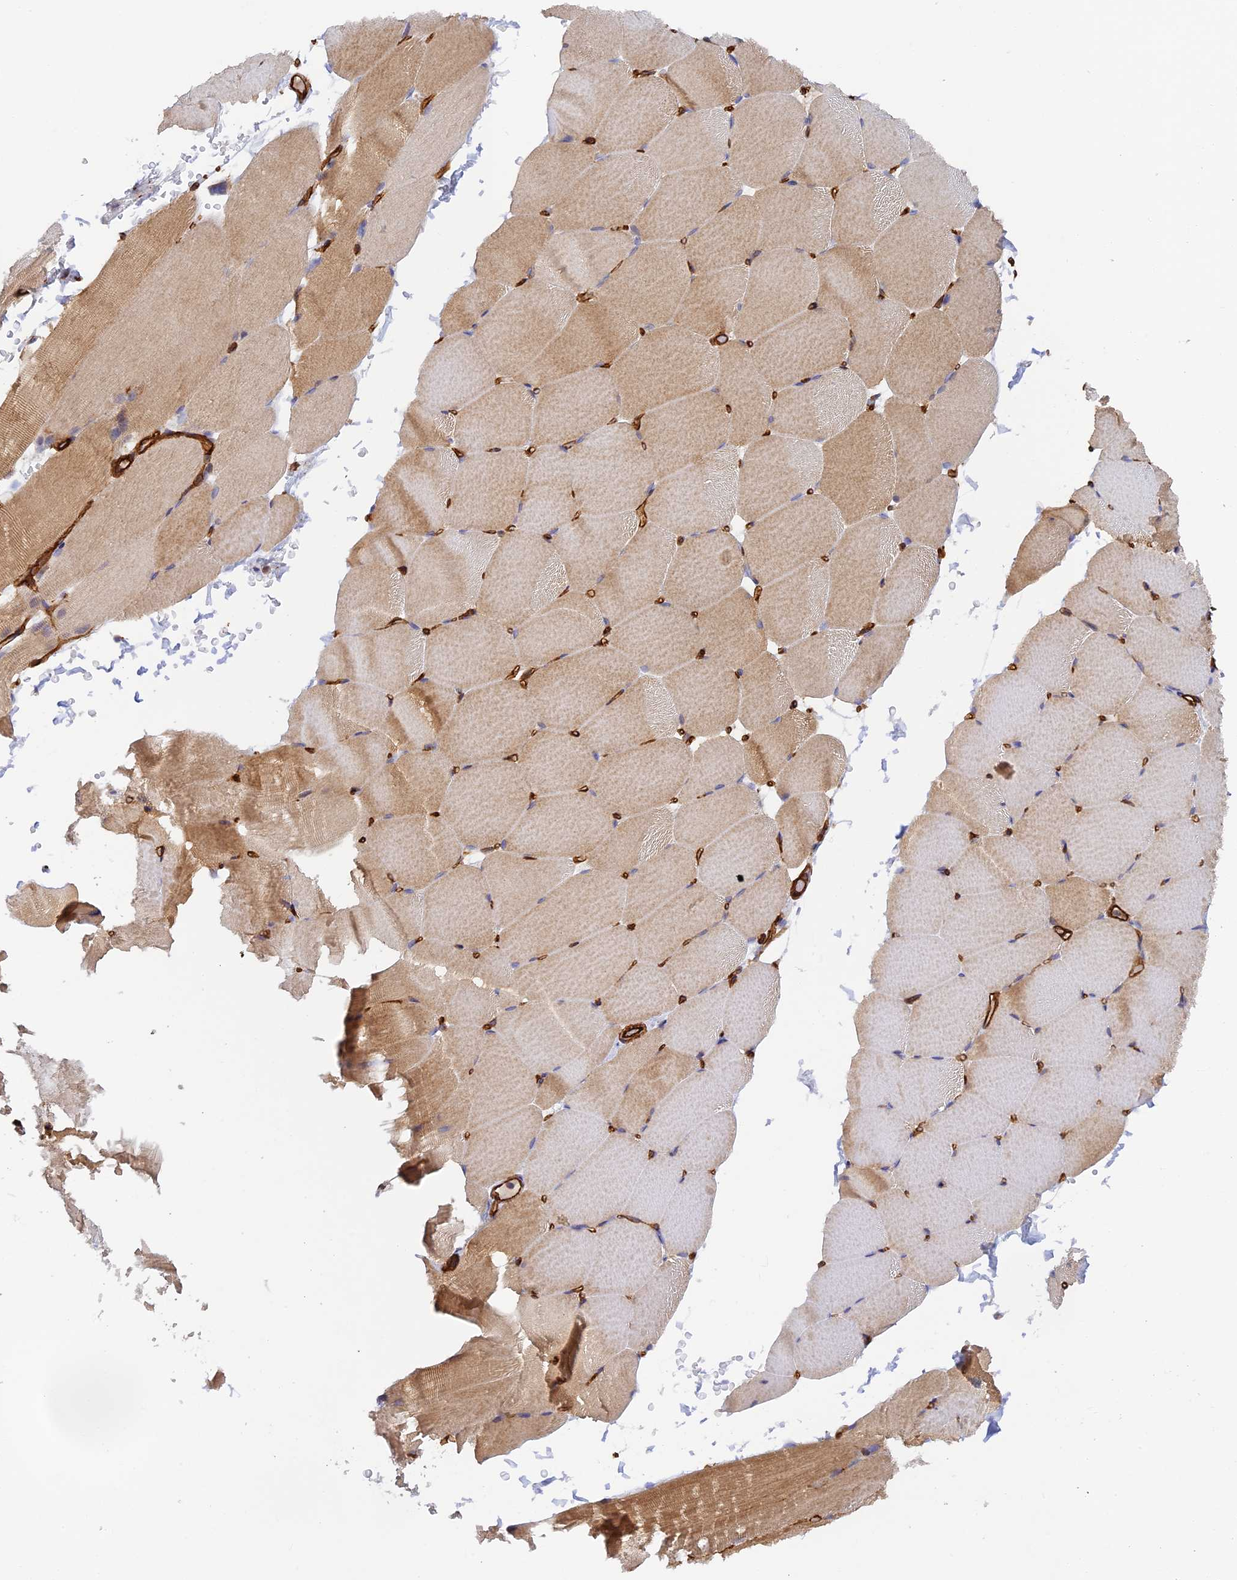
{"staining": {"intensity": "weak", "quantity": ">75%", "location": "cytoplasmic/membranous"}, "tissue": "skeletal muscle", "cell_type": "Myocytes", "image_type": "normal", "snomed": [{"axis": "morphology", "description": "Normal tissue, NOS"}, {"axis": "topography", "description": "Skeletal muscle"}, {"axis": "topography", "description": "Parathyroid gland"}], "caption": "The histopathology image reveals a brown stain indicating the presence of a protein in the cytoplasmic/membranous of myocytes in skeletal muscle. (IHC, brightfield microscopy, high magnification).", "gene": "MYO9A", "patient": {"sex": "female", "age": 37}}